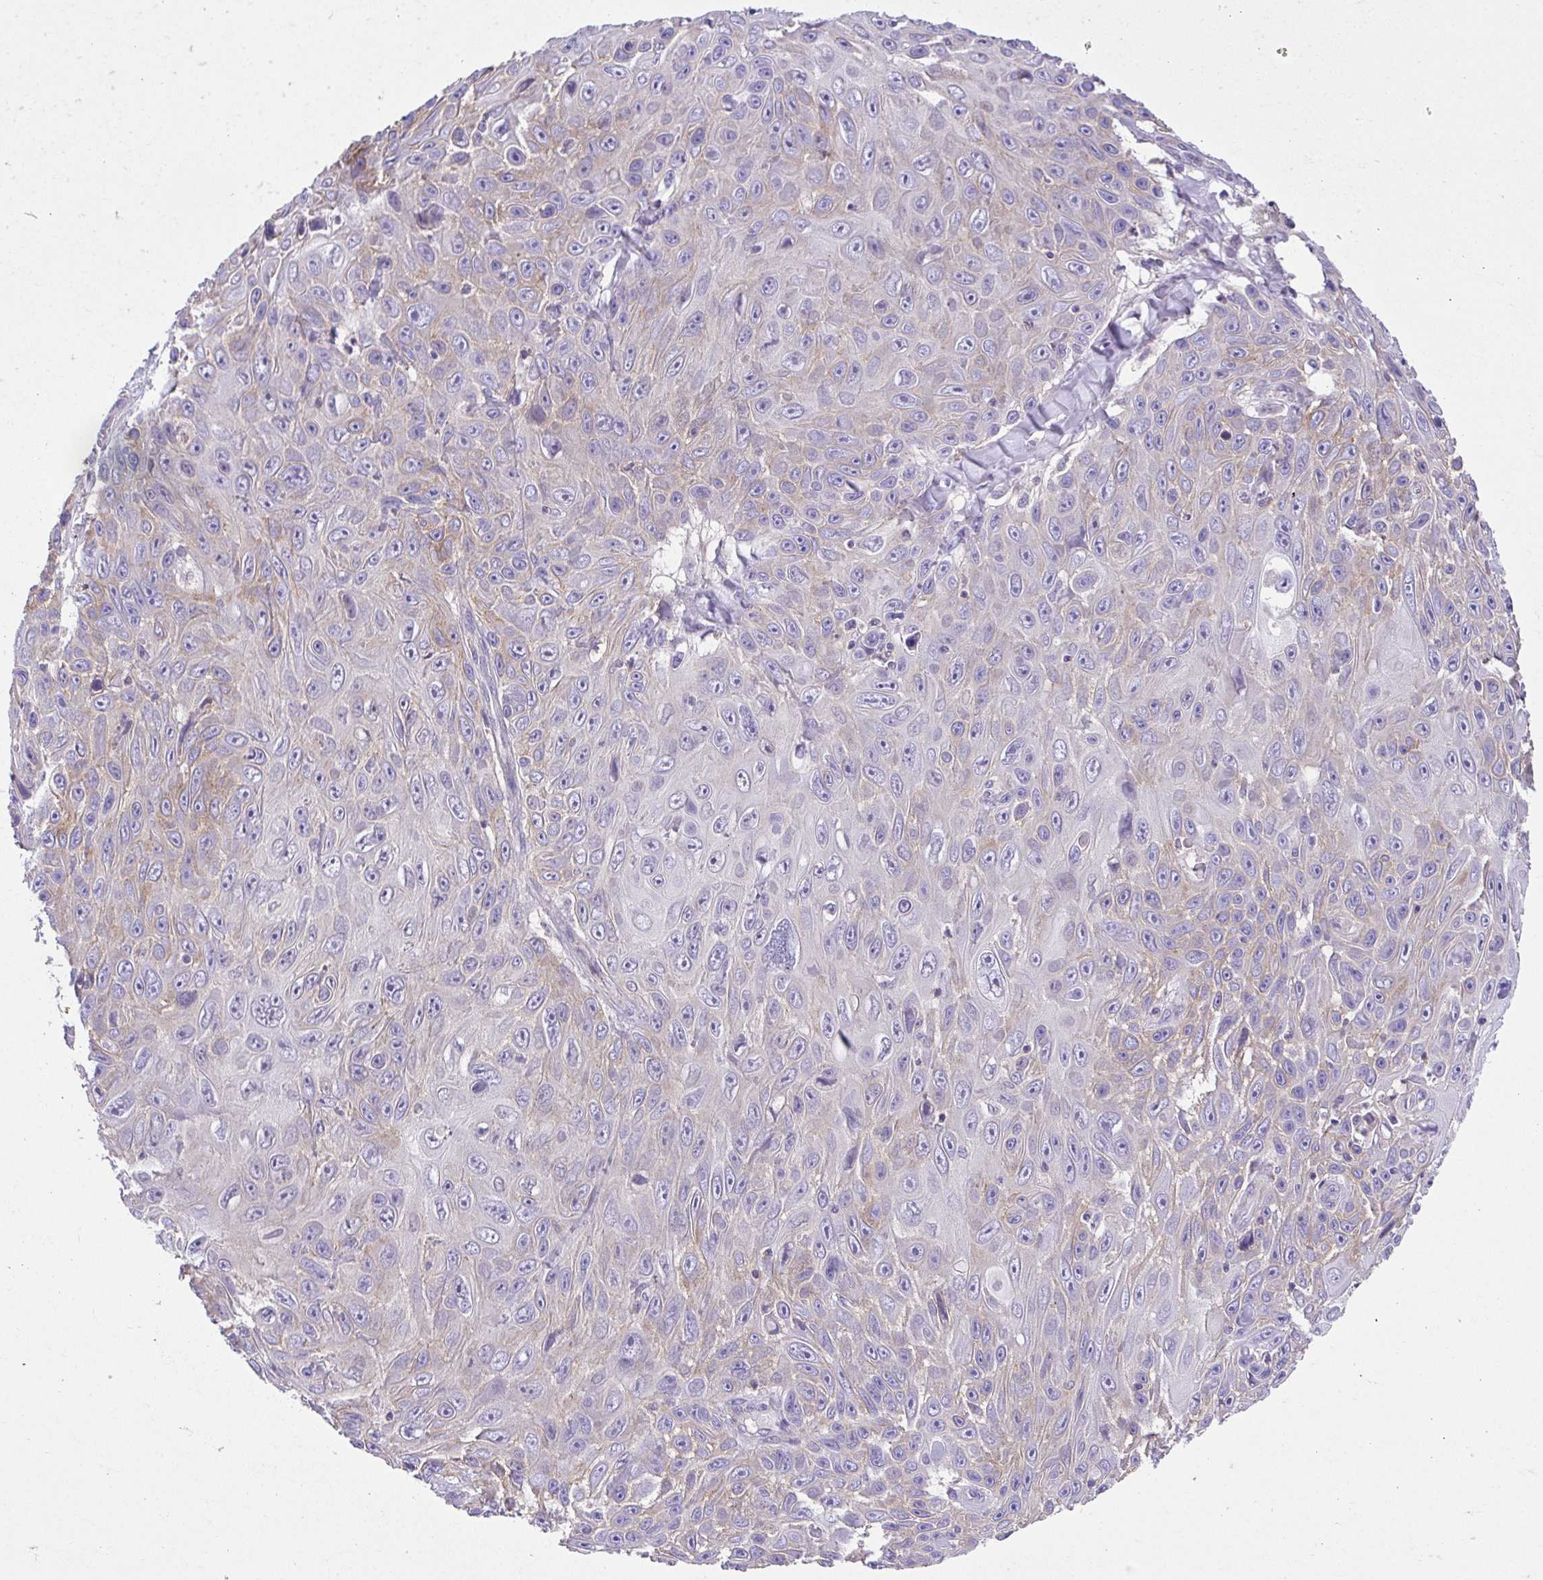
{"staining": {"intensity": "weak", "quantity": "<25%", "location": "cytoplasmic/membranous"}, "tissue": "skin cancer", "cell_type": "Tumor cells", "image_type": "cancer", "snomed": [{"axis": "morphology", "description": "Squamous cell carcinoma, NOS"}, {"axis": "topography", "description": "Skin"}], "caption": "DAB (3,3'-diaminobenzidine) immunohistochemical staining of squamous cell carcinoma (skin) shows no significant staining in tumor cells.", "gene": "PRR14L", "patient": {"sex": "male", "age": 82}}